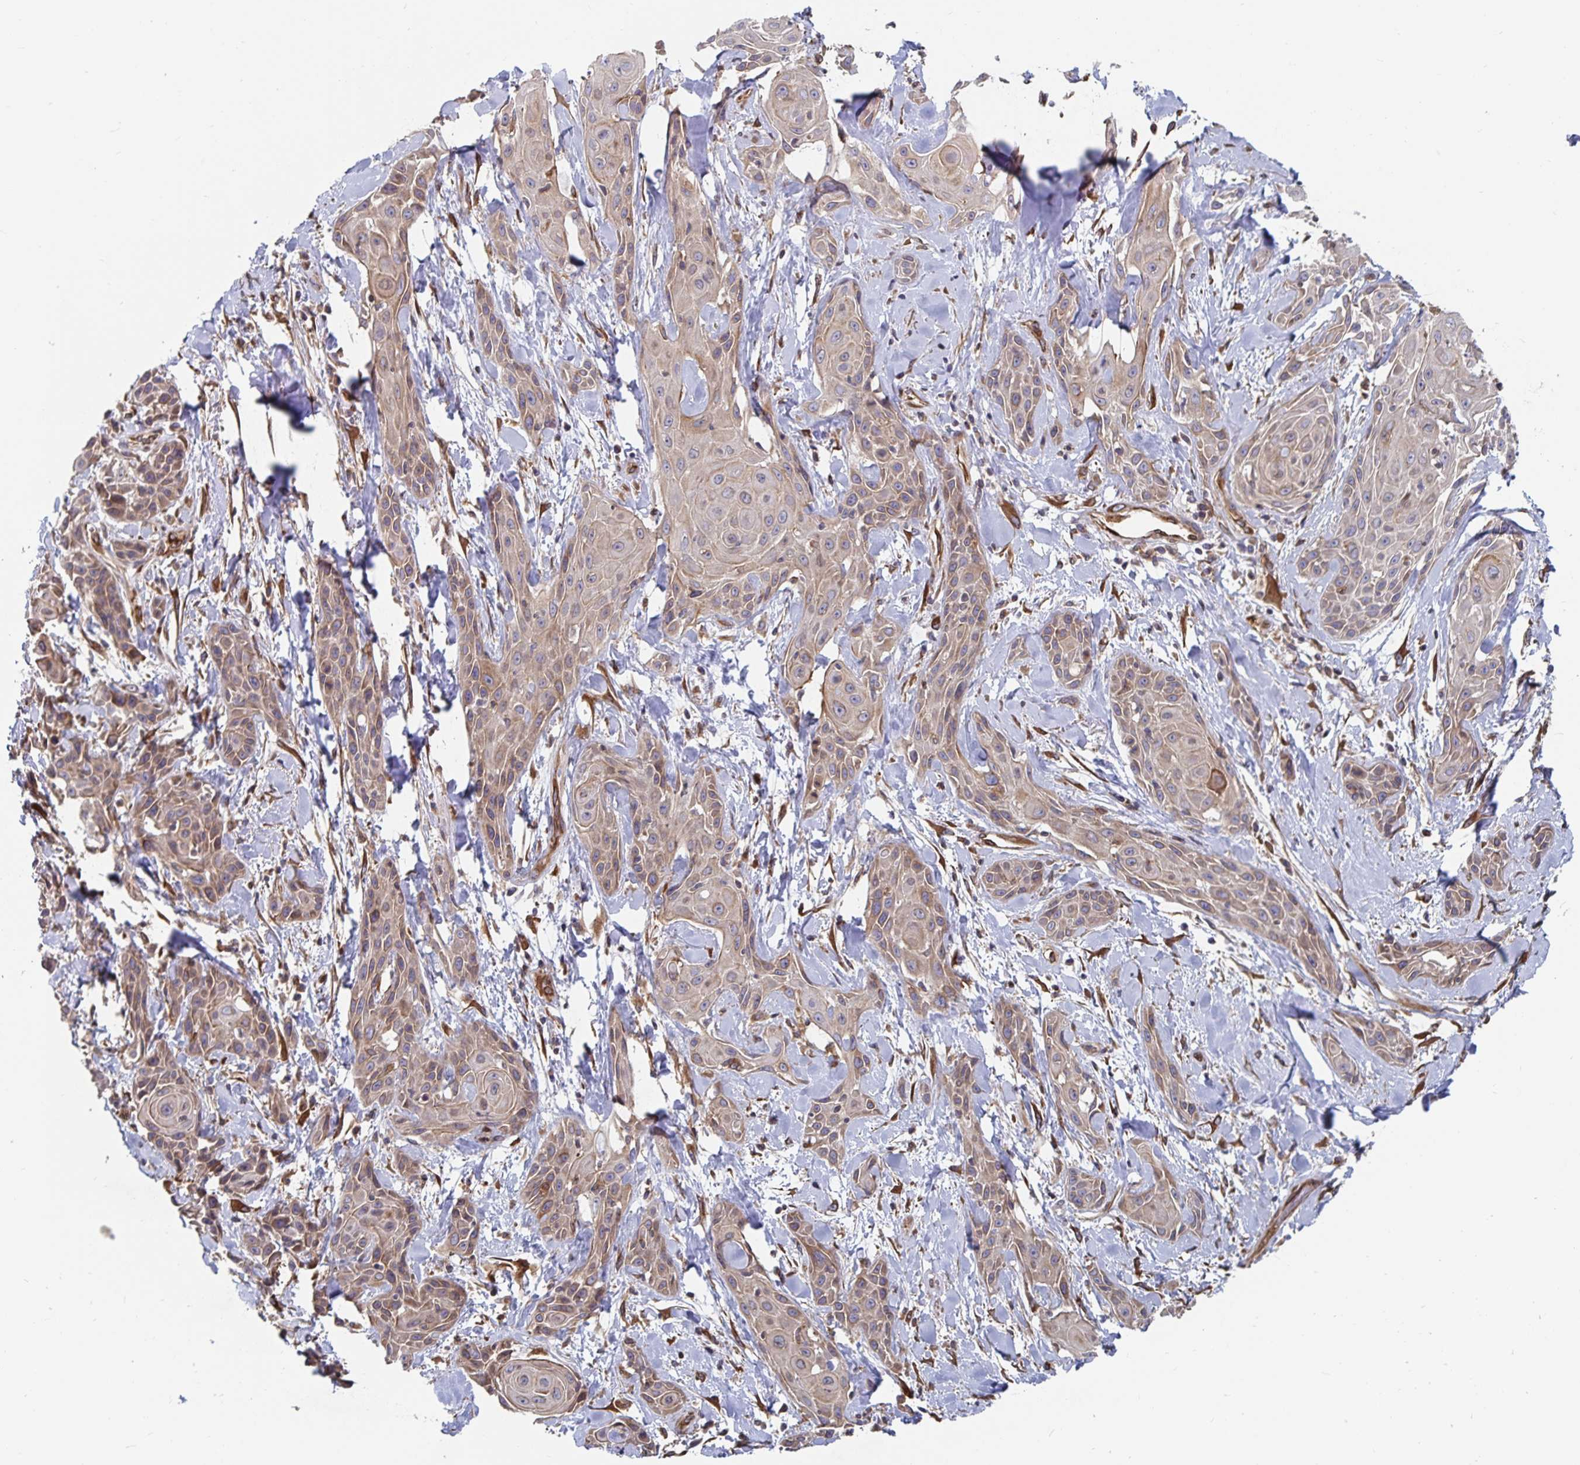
{"staining": {"intensity": "weak", "quantity": ">75%", "location": "cytoplasmic/membranous"}, "tissue": "skin cancer", "cell_type": "Tumor cells", "image_type": "cancer", "snomed": [{"axis": "morphology", "description": "Squamous cell carcinoma, NOS"}, {"axis": "topography", "description": "Skin"}, {"axis": "topography", "description": "Anal"}], "caption": "Skin cancer was stained to show a protein in brown. There is low levels of weak cytoplasmic/membranous staining in about >75% of tumor cells. (DAB (3,3'-diaminobenzidine) IHC with brightfield microscopy, high magnification).", "gene": "BCAP29", "patient": {"sex": "male", "age": 64}}